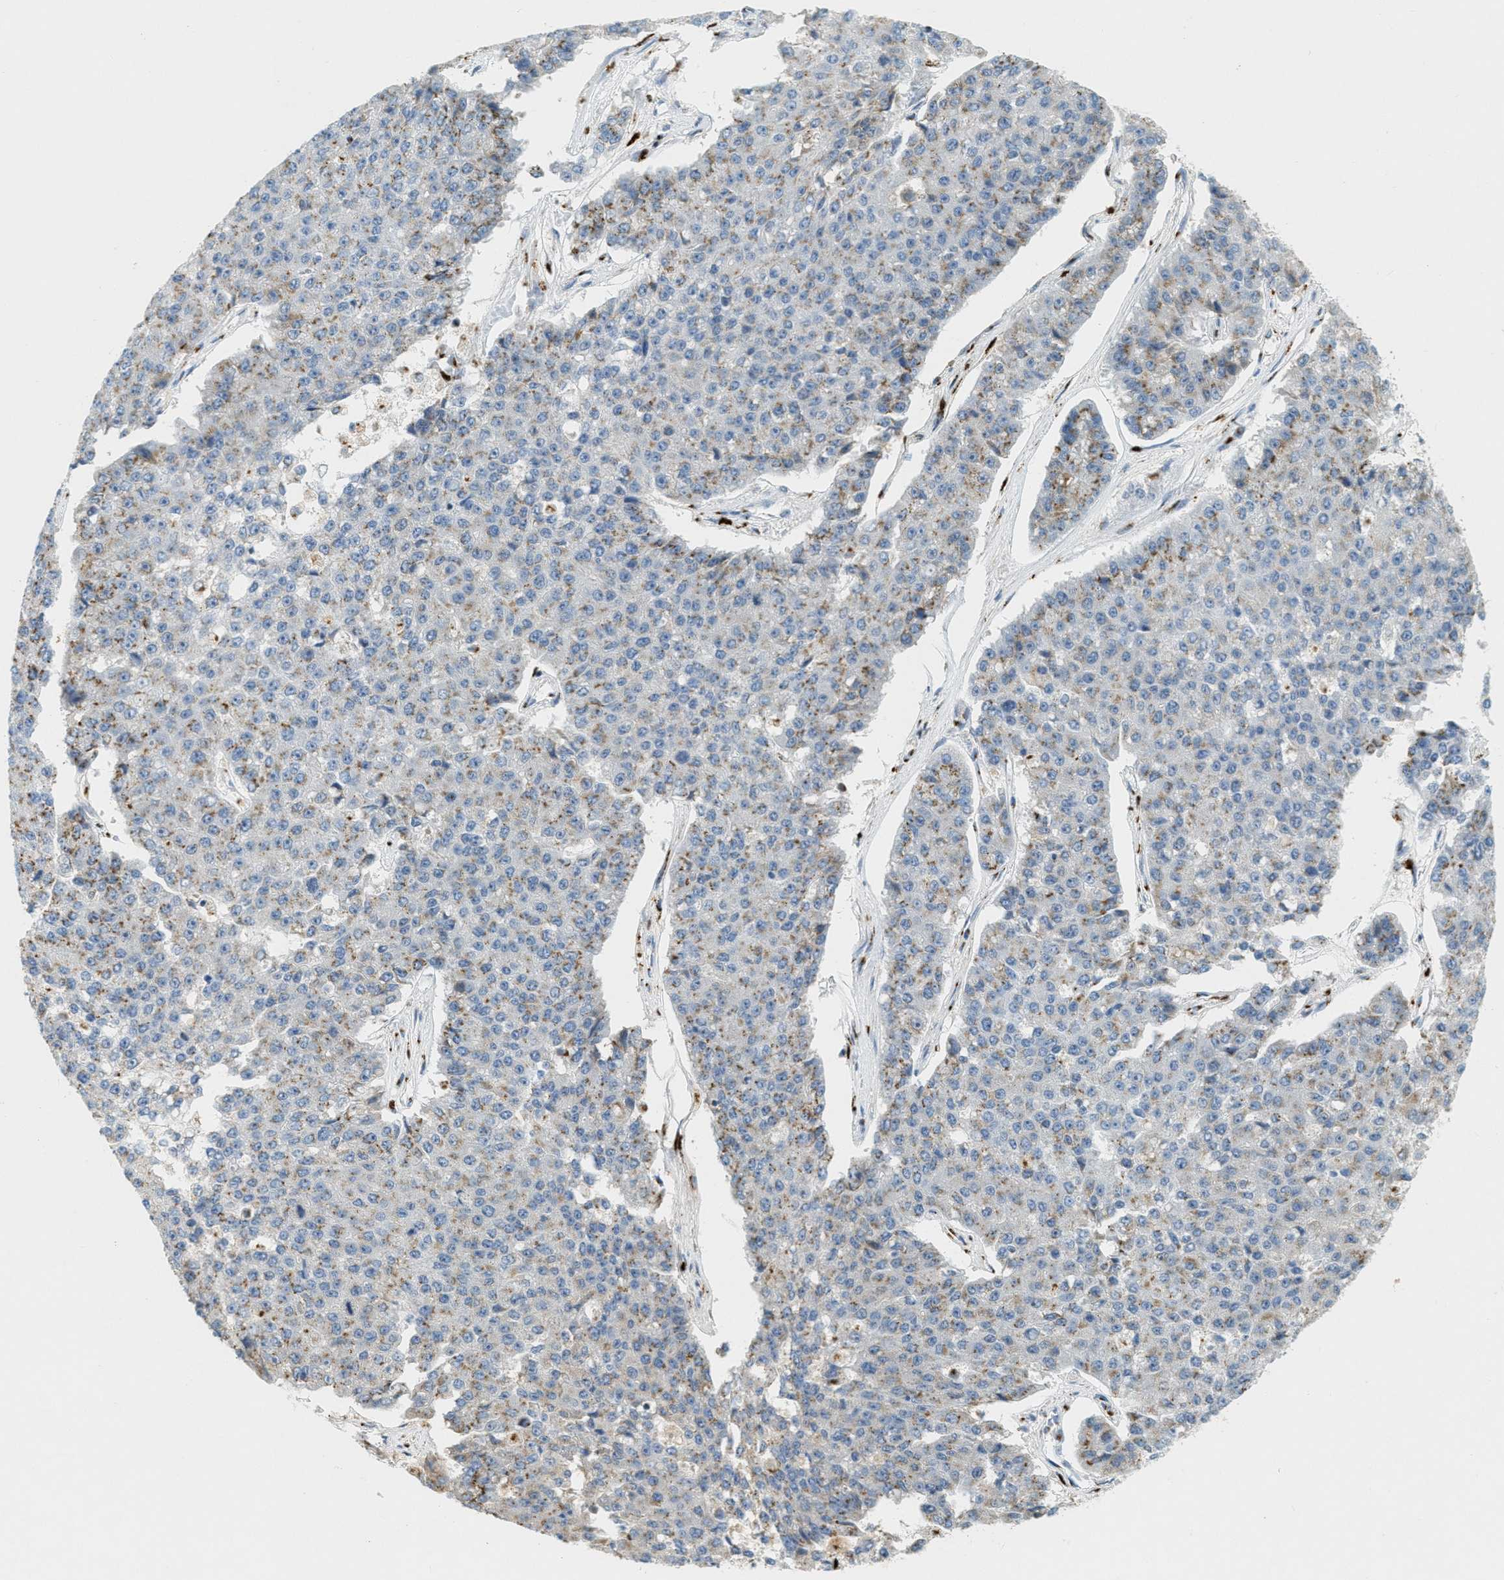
{"staining": {"intensity": "moderate", "quantity": "25%-75%", "location": "cytoplasmic/membranous"}, "tissue": "pancreatic cancer", "cell_type": "Tumor cells", "image_type": "cancer", "snomed": [{"axis": "morphology", "description": "Adenocarcinoma, NOS"}, {"axis": "topography", "description": "Pancreas"}], "caption": "Pancreatic adenocarcinoma was stained to show a protein in brown. There is medium levels of moderate cytoplasmic/membranous positivity in approximately 25%-75% of tumor cells.", "gene": "ENTPD4", "patient": {"sex": "male", "age": 50}}